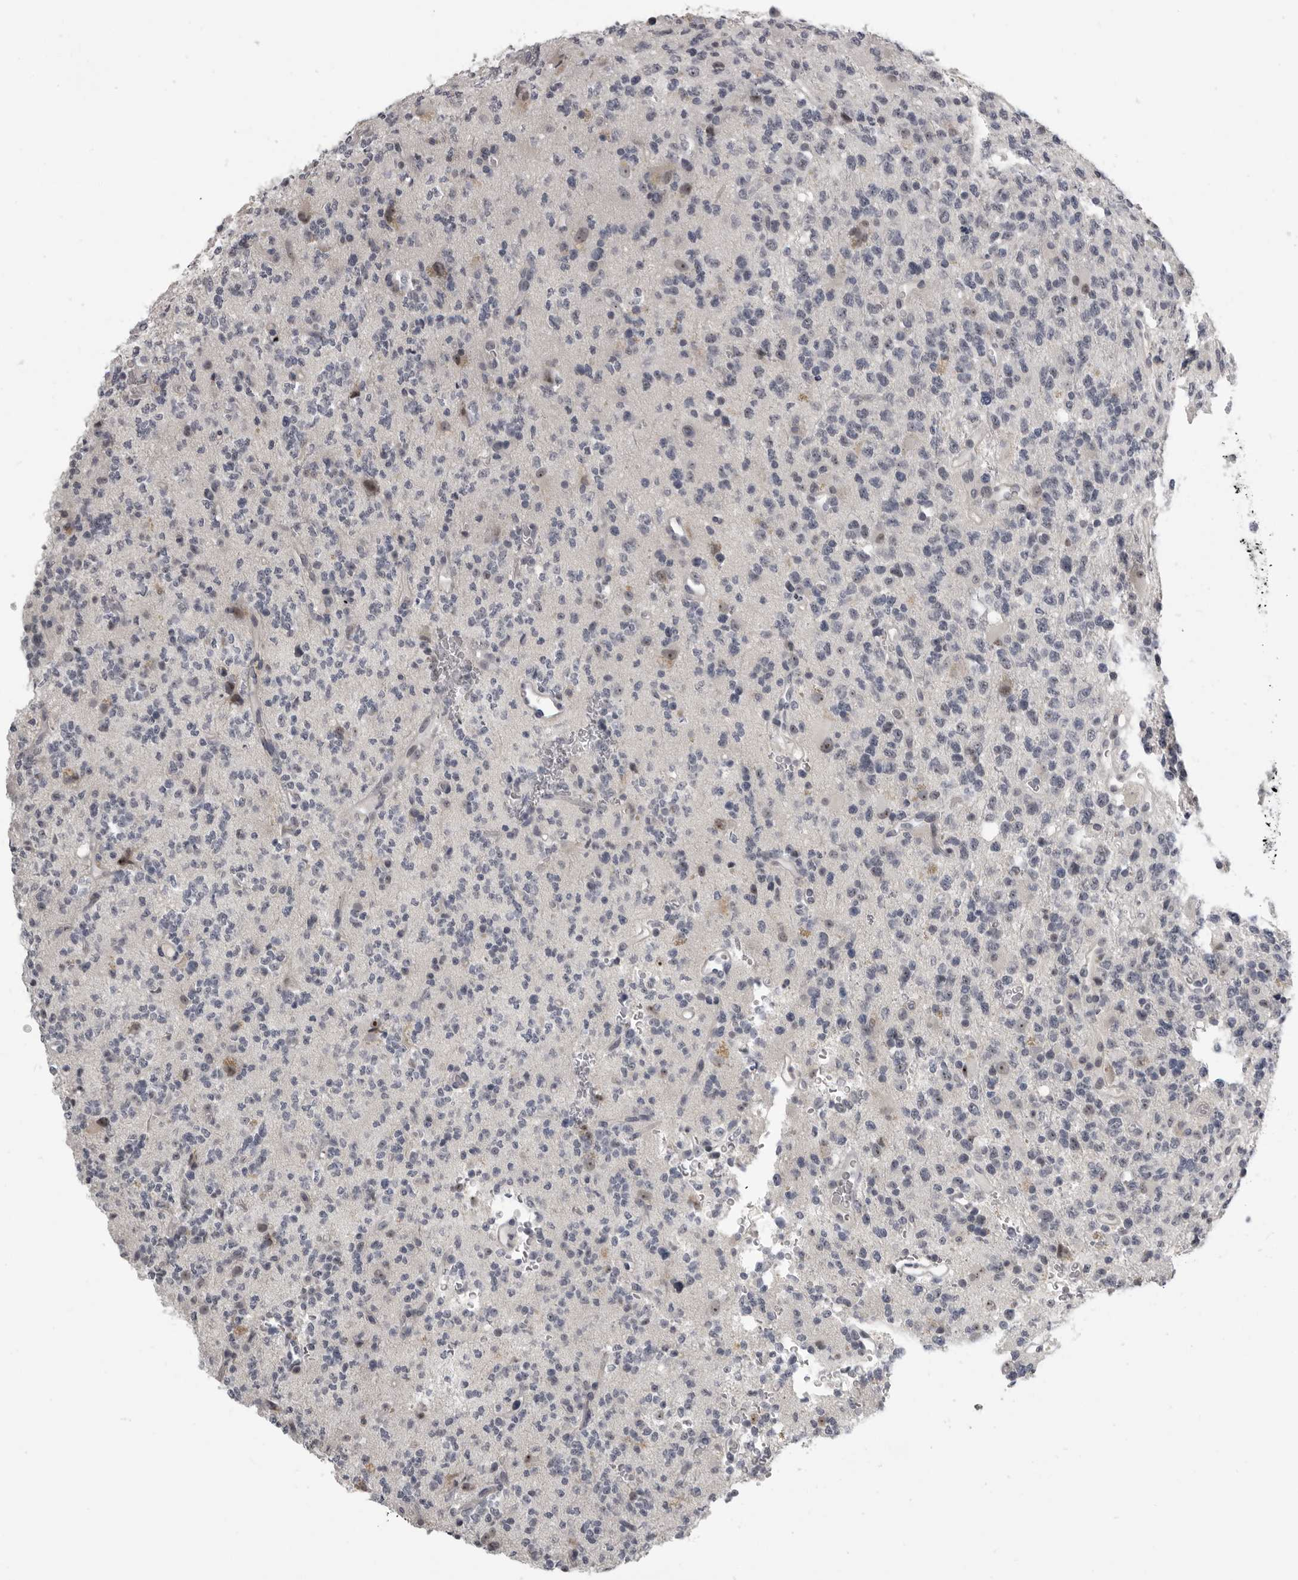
{"staining": {"intensity": "negative", "quantity": "none", "location": "none"}, "tissue": "glioma", "cell_type": "Tumor cells", "image_type": "cancer", "snomed": [{"axis": "morphology", "description": "Glioma, malignant, High grade"}, {"axis": "topography", "description": "Brain"}], "caption": "The immunohistochemistry (IHC) micrograph has no significant staining in tumor cells of glioma tissue.", "gene": "MRTO4", "patient": {"sex": "female", "age": 62}}